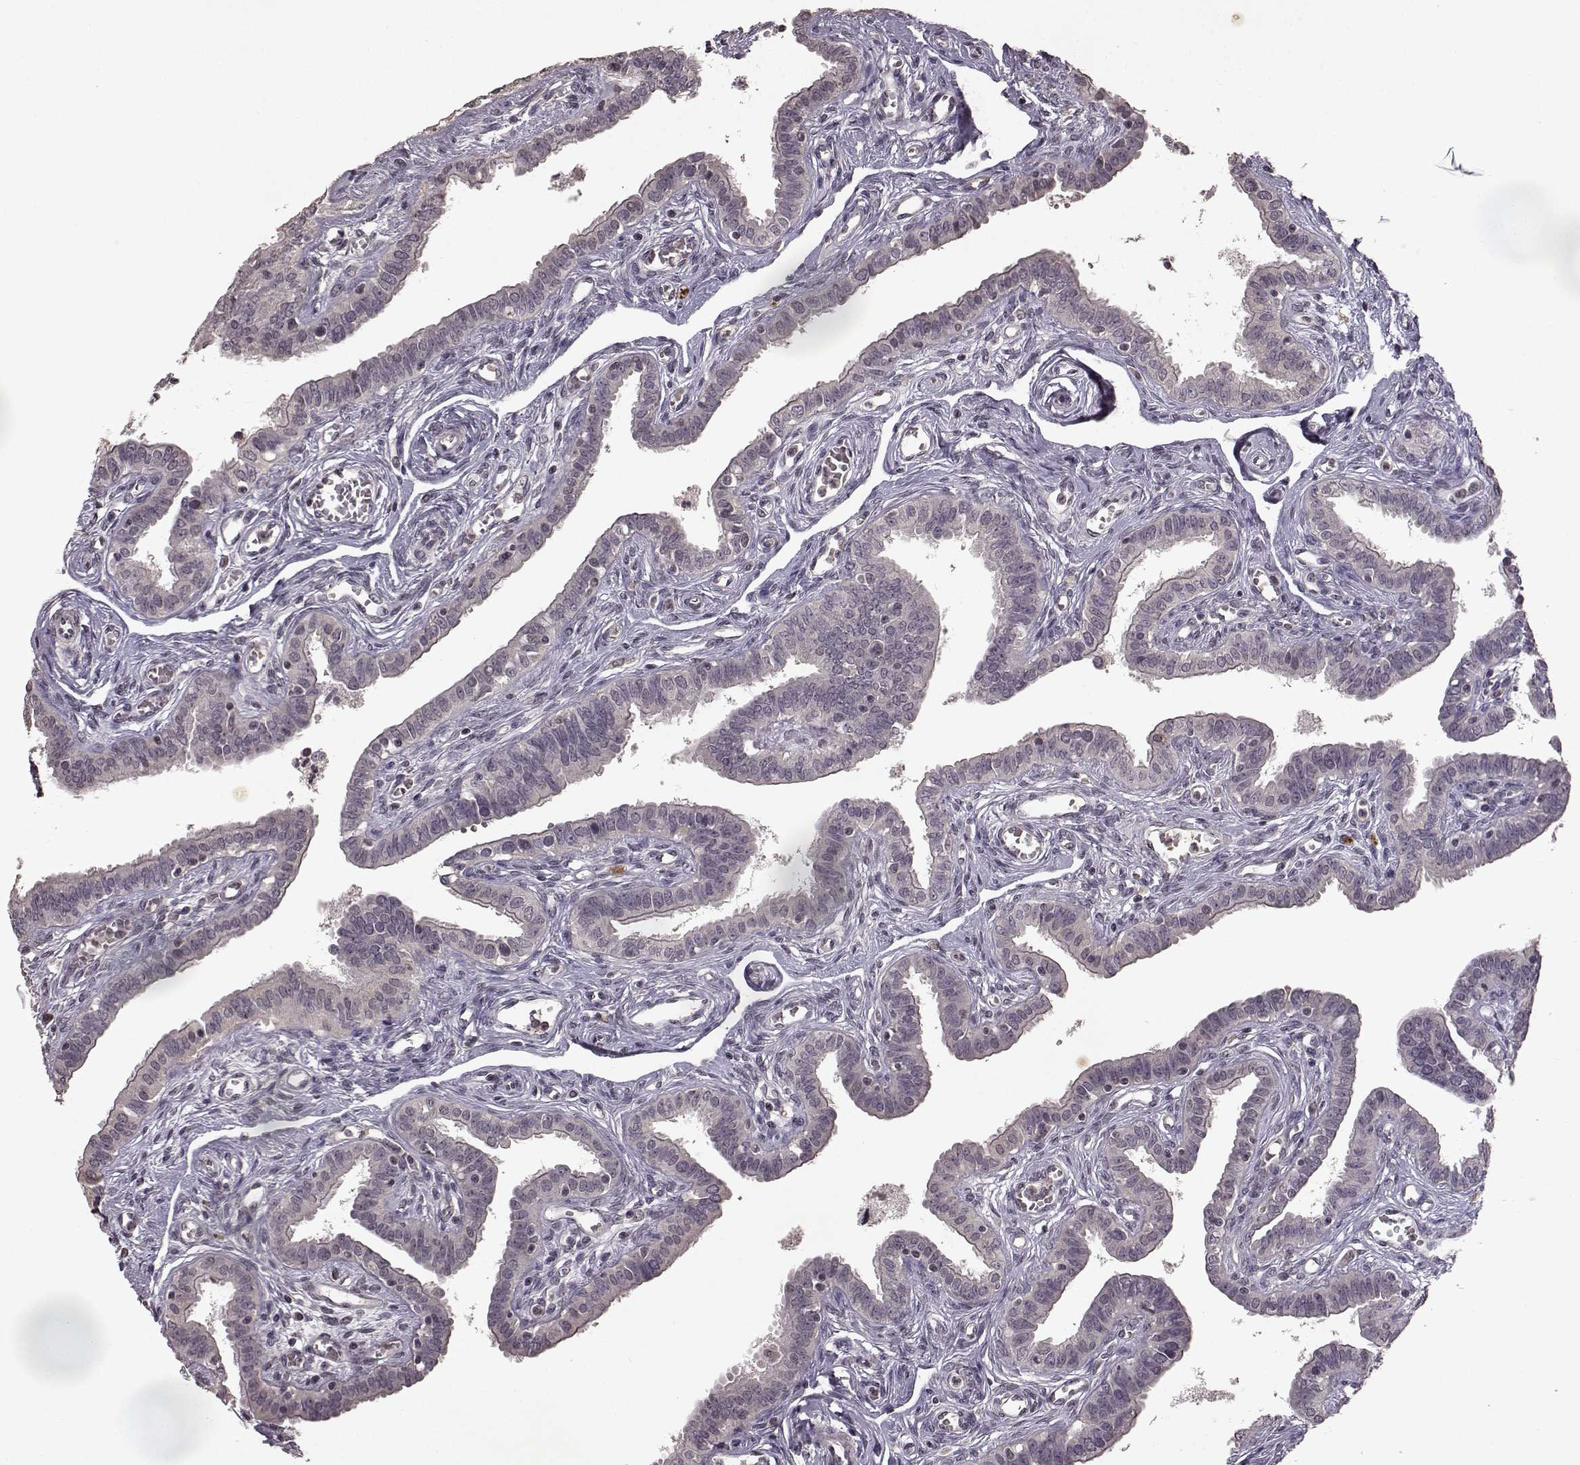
{"staining": {"intensity": "negative", "quantity": "none", "location": "none"}, "tissue": "fallopian tube", "cell_type": "Glandular cells", "image_type": "normal", "snomed": [{"axis": "morphology", "description": "Normal tissue, NOS"}, {"axis": "morphology", "description": "Carcinoma, endometroid"}, {"axis": "topography", "description": "Fallopian tube"}, {"axis": "topography", "description": "Ovary"}], "caption": "IHC of normal human fallopian tube shows no expression in glandular cells. (DAB immunohistochemistry visualized using brightfield microscopy, high magnification).", "gene": "LHB", "patient": {"sex": "female", "age": 42}}